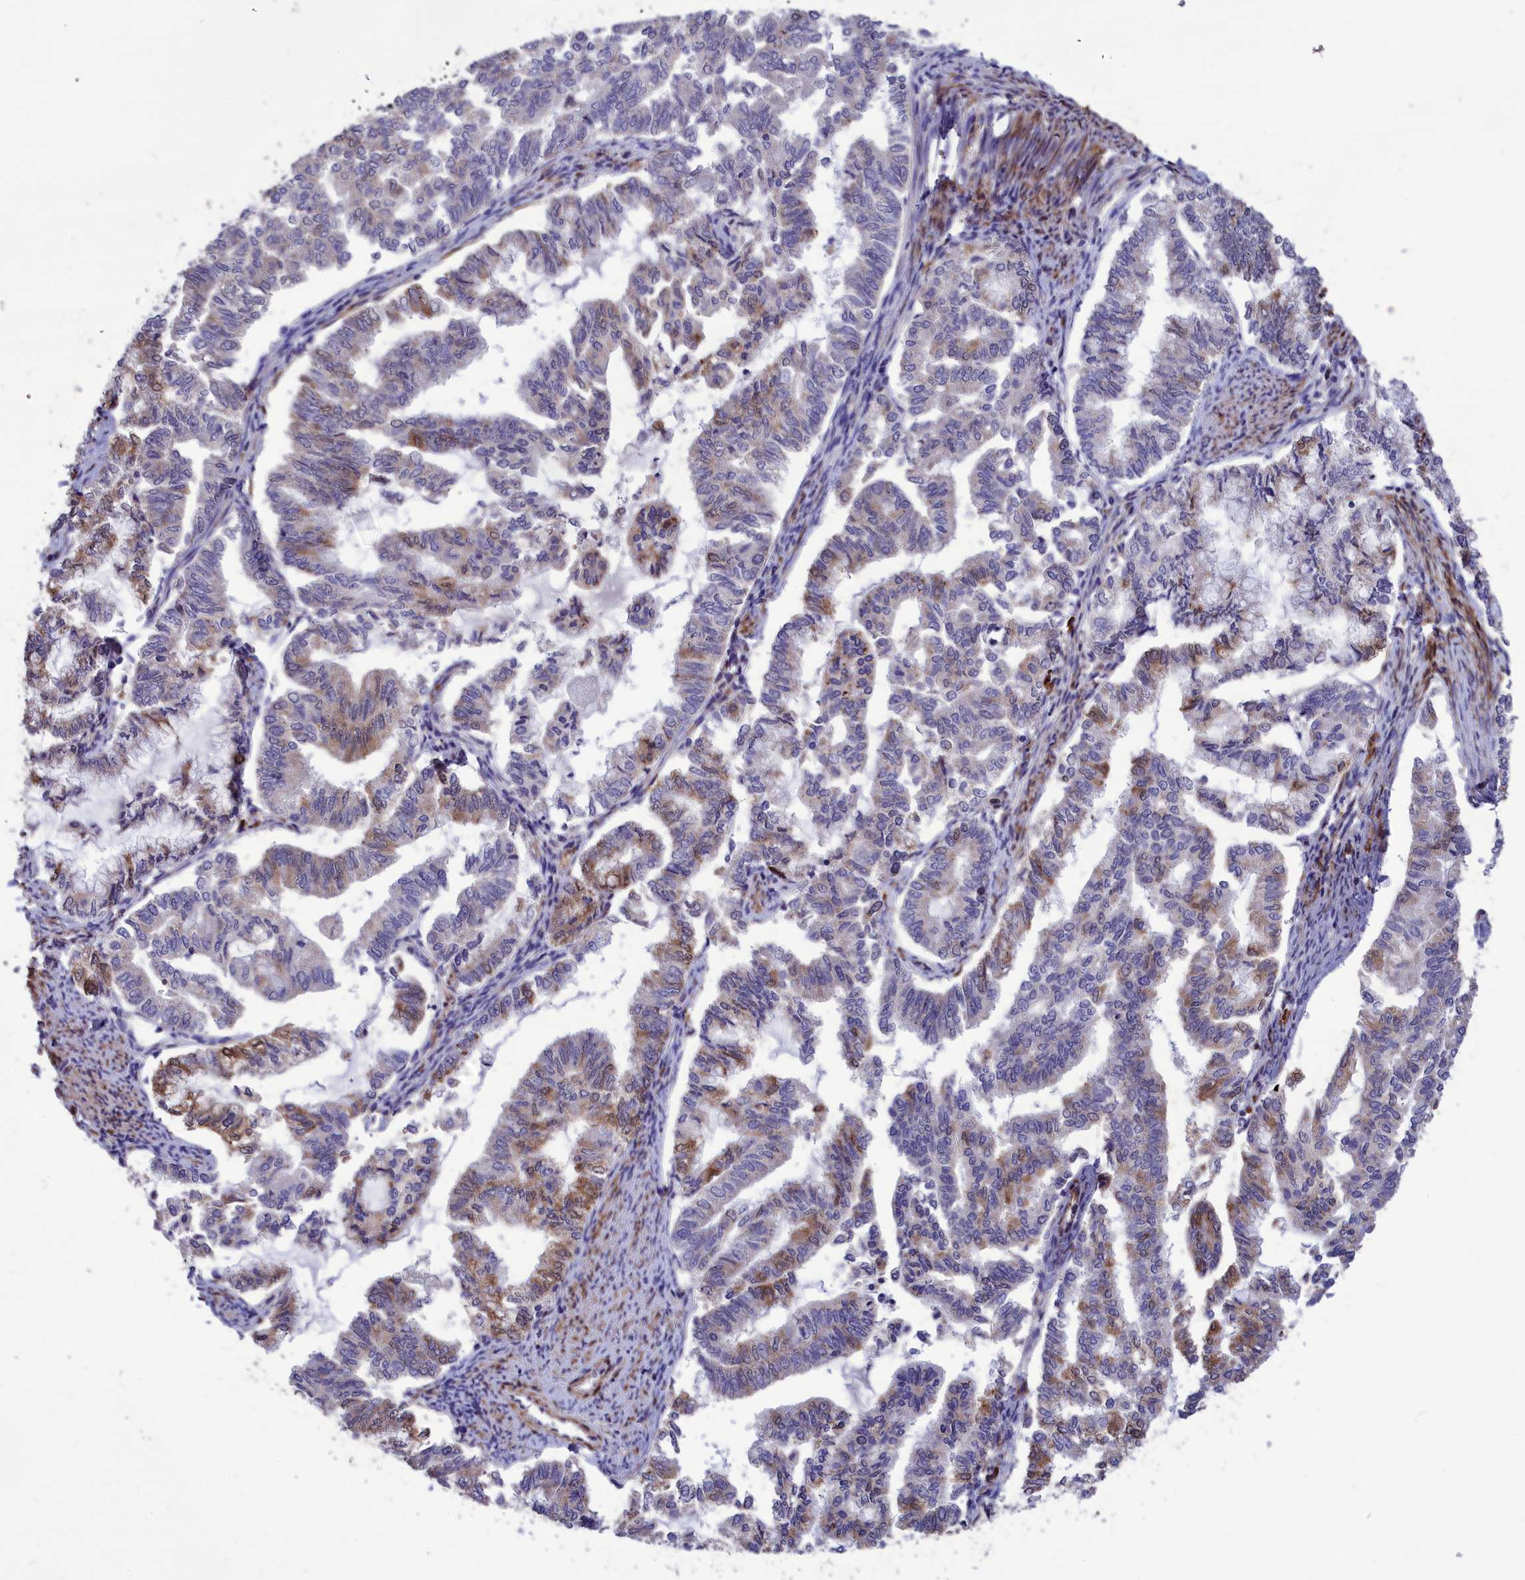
{"staining": {"intensity": "moderate", "quantity": "<25%", "location": "cytoplasmic/membranous"}, "tissue": "endometrial cancer", "cell_type": "Tumor cells", "image_type": "cancer", "snomed": [{"axis": "morphology", "description": "Adenocarcinoma, NOS"}, {"axis": "topography", "description": "Endometrium"}], "caption": "This is an image of immunohistochemistry staining of adenocarcinoma (endometrial), which shows moderate staining in the cytoplasmic/membranous of tumor cells.", "gene": "AMDHD2", "patient": {"sex": "female", "age": 79}}